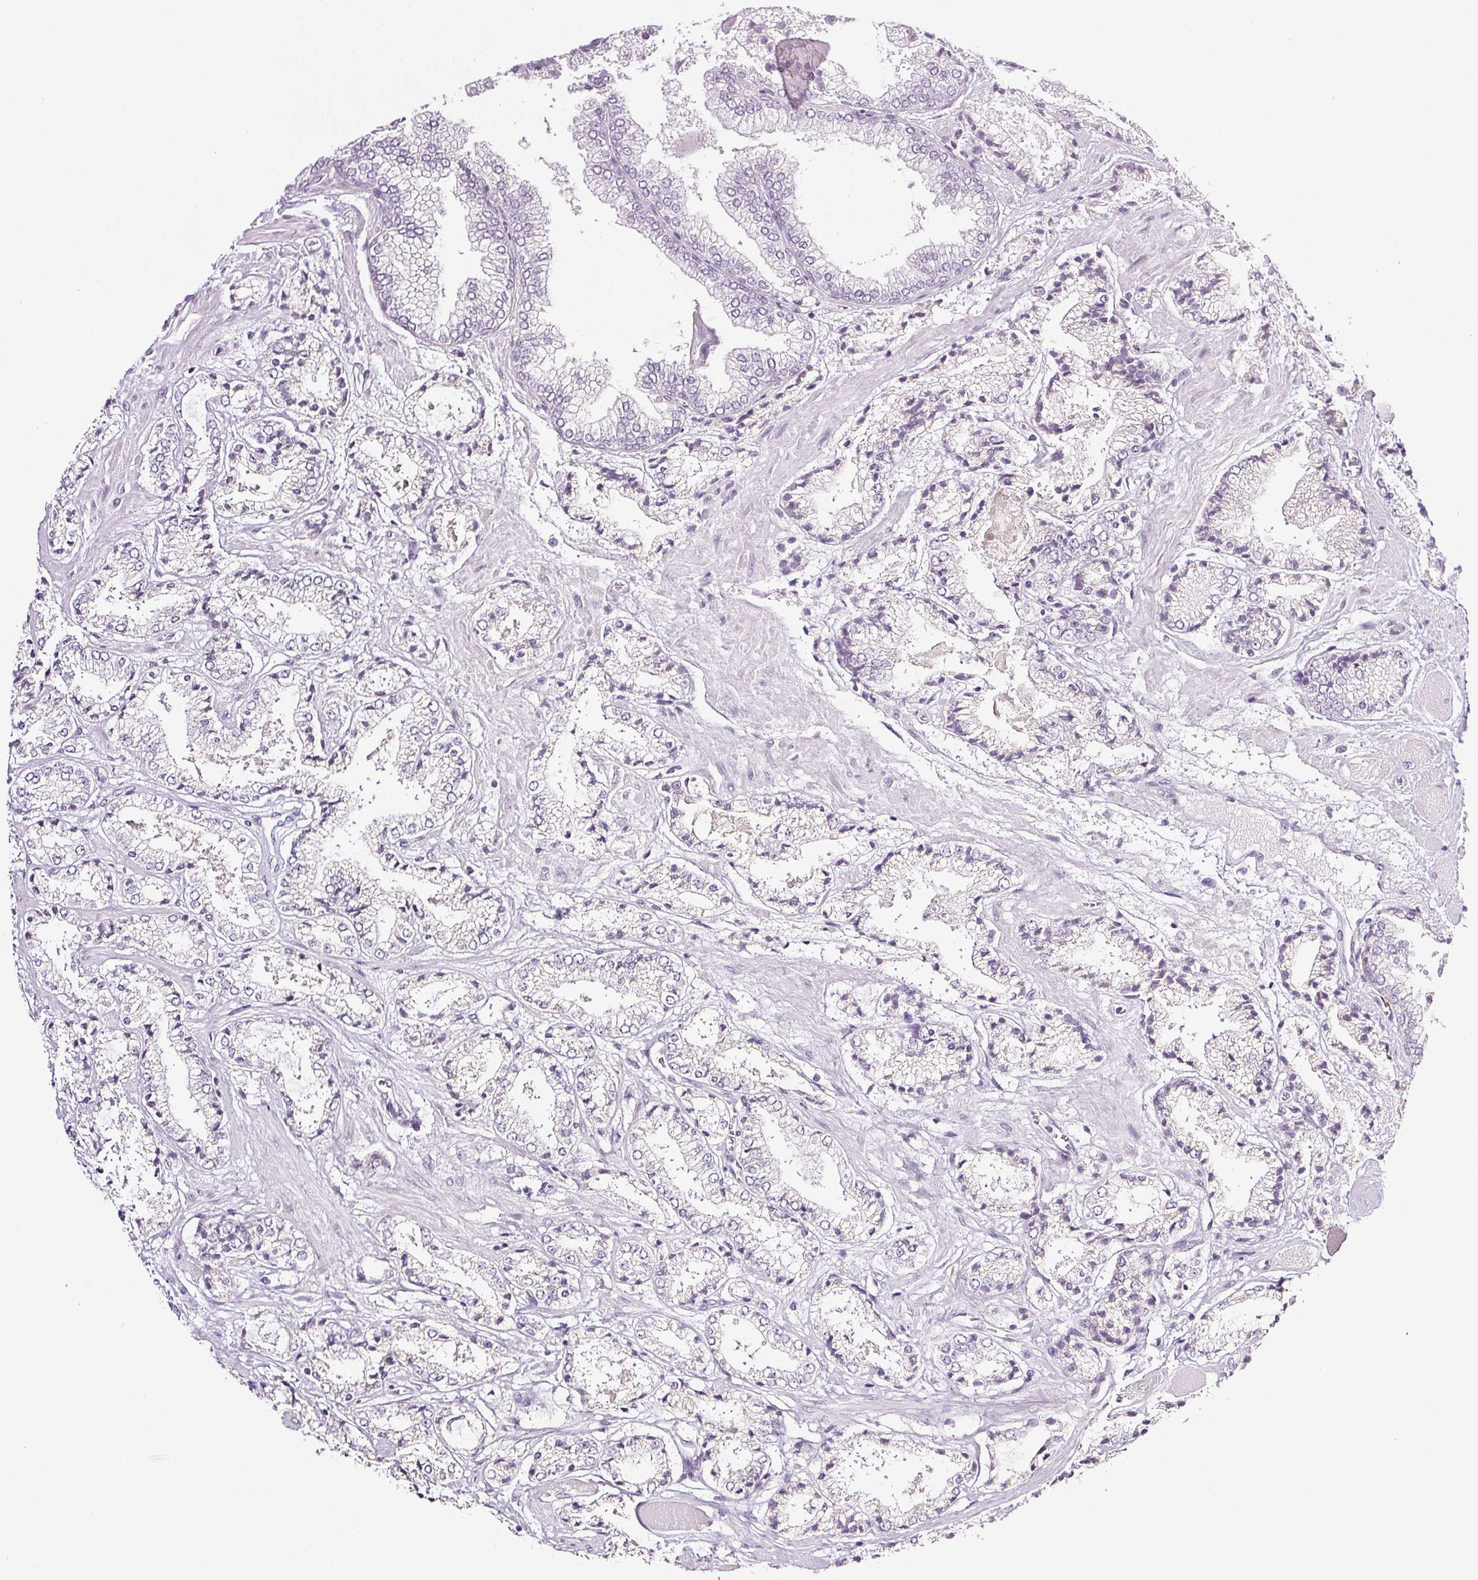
{"staining": {"intensity": "negative", "quantity": "none", "location": "none"}, "tissue": "prostate cancer", "cell_type": "Tumor cells", "image_type": "cancer", "snomed": [{"axis": "morphology", "description": "Adenocarcinoma, High grade"}, {"axis": "topography", "description": "Prostate"}], "caption": "Immunohistochemical staining of human prostate cancer (high-grade adenocarcinoma) demonstrates no significant positivity in tumor cells.", "gene": "COL7A1", "patient": {"sex": "male", "age": 64}}